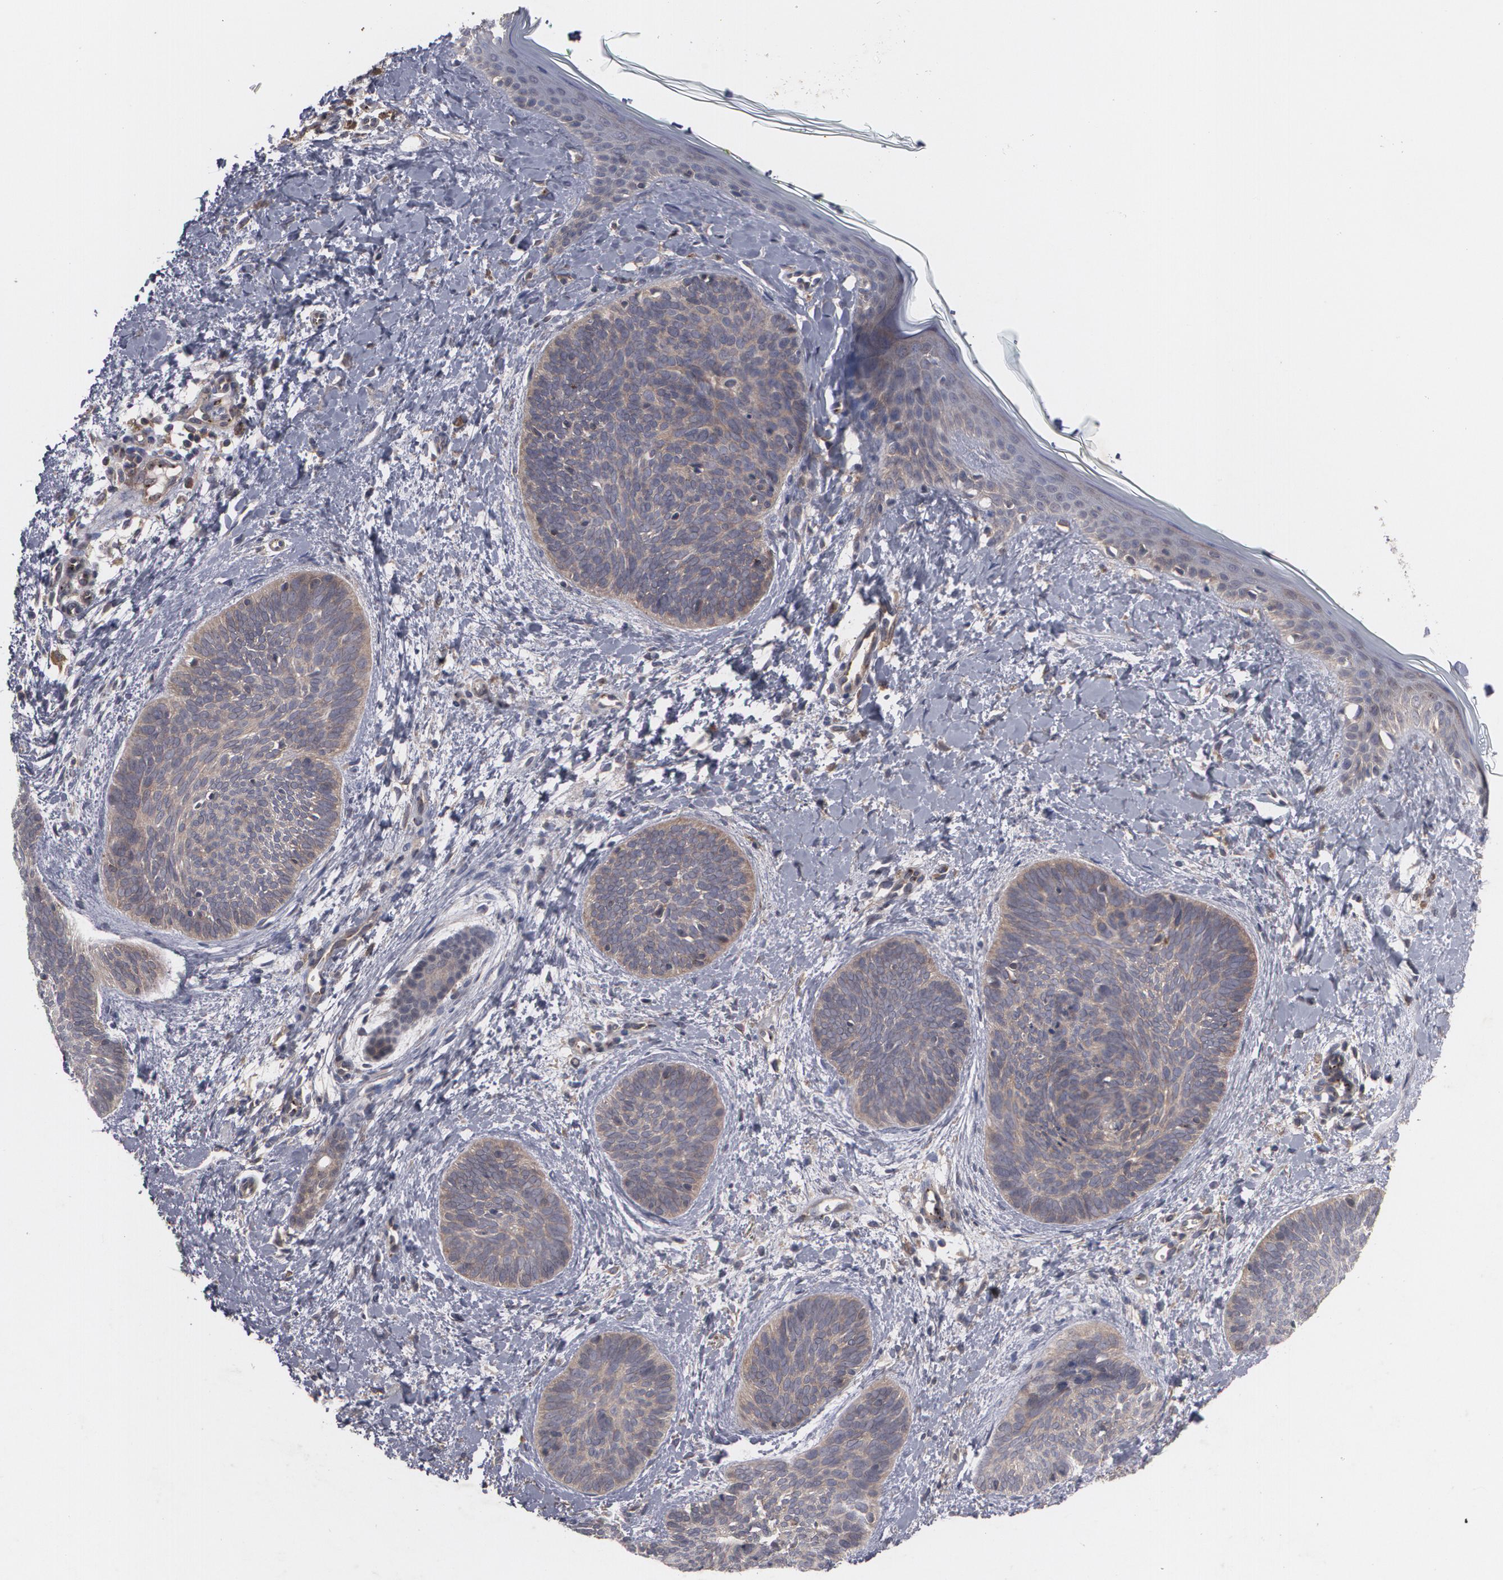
{"staining": {"intensity": "weak", "quantity": "<25%", "location": "cytoplasmic/membranous"}, "tissue": "skin cancer", "cell_type": "Tumor cells", "image_type": "cancer", "snomed": [{"axis": "morphology", "description": "Basal cell carcinoma"}, {"axis": "topography", "description": "Skin"}], "caption": "Protein analysis of skin cancer (basal cell carcinoma) exhibits no significant staining in tumor cells.", "gene": "HTT", "patient": {"sex": "female", "age": 81}}